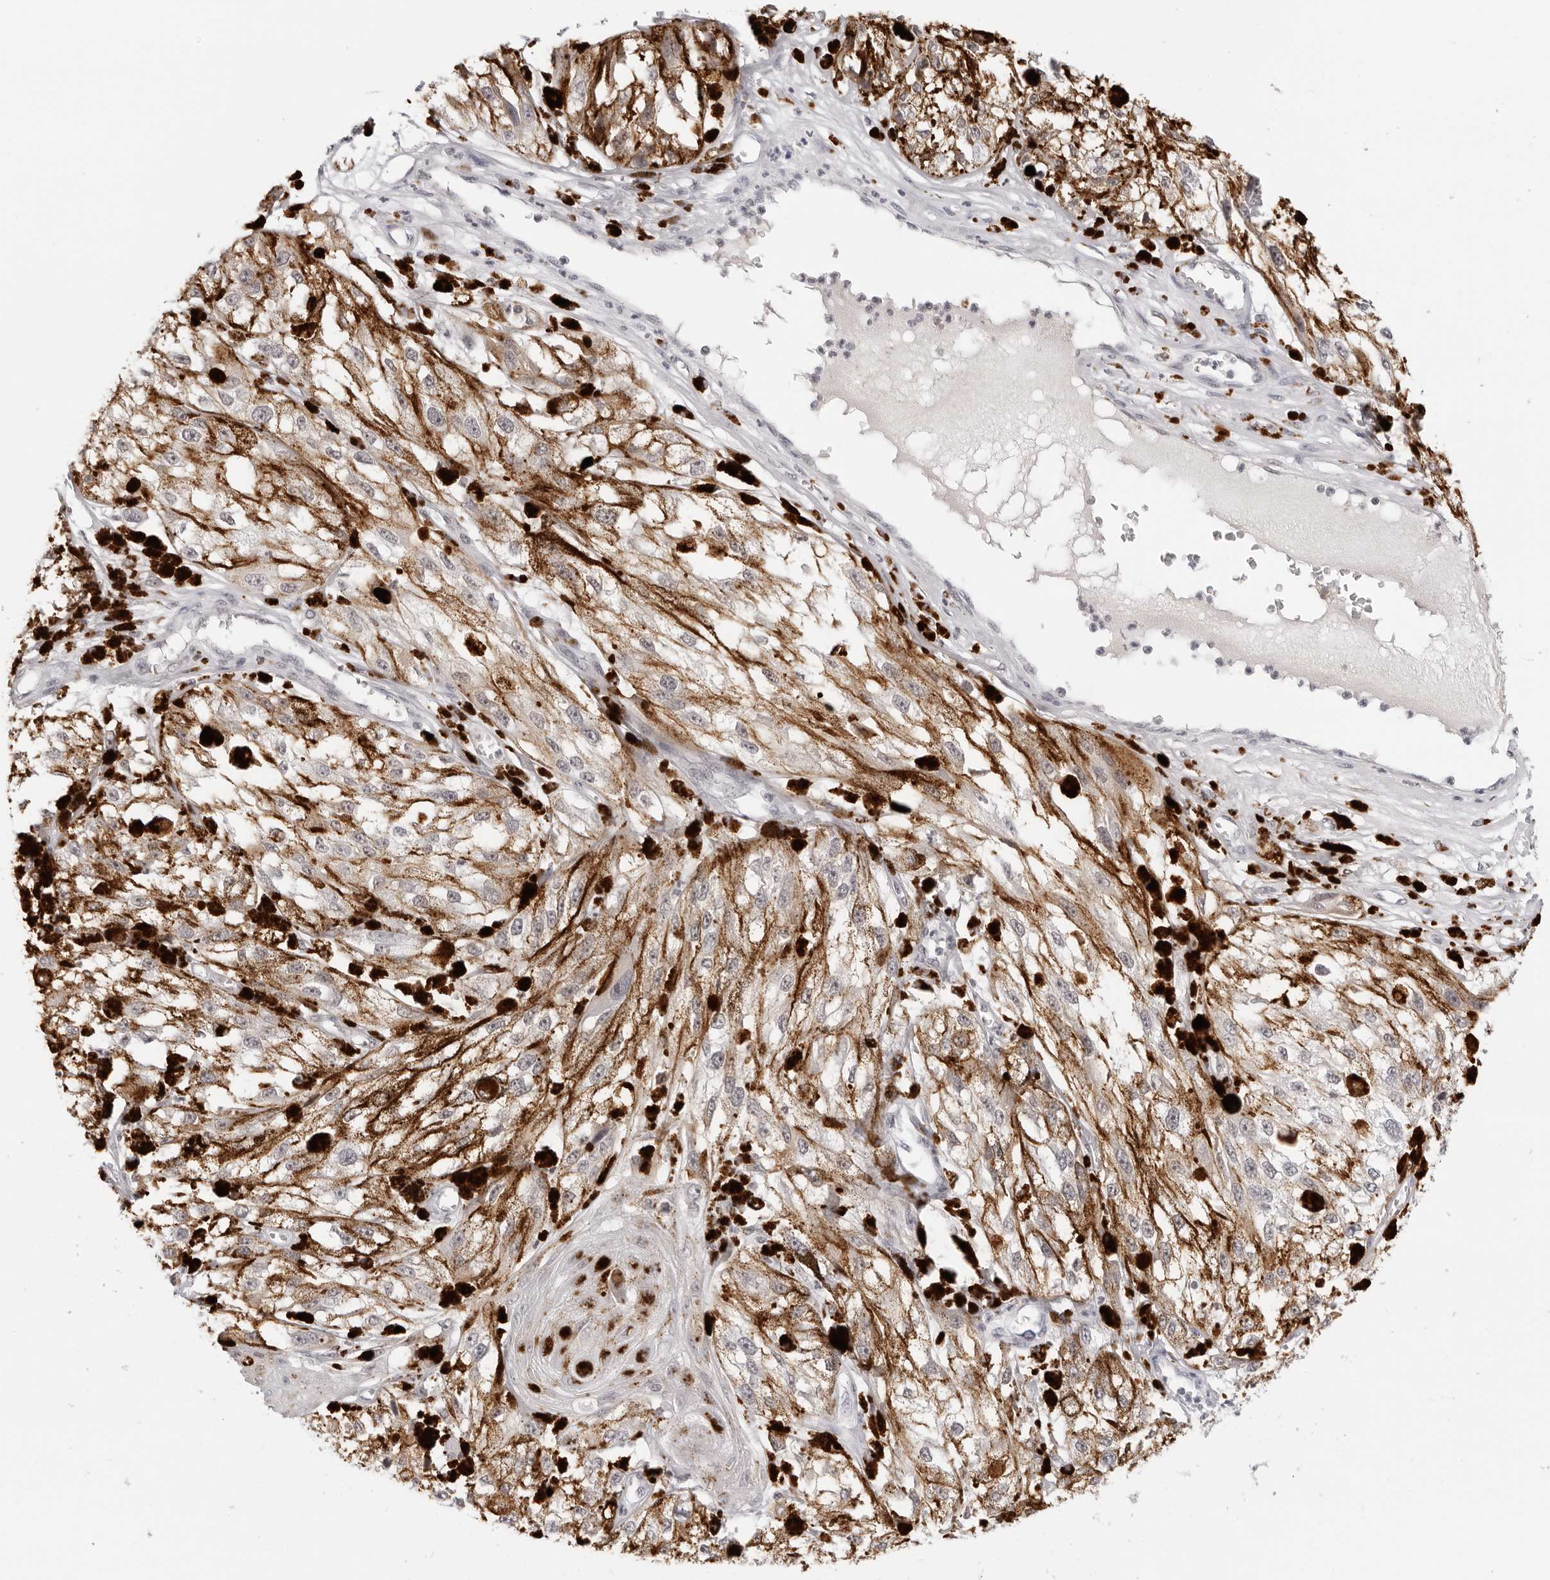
{"staining": {"intensity": "negative", "quantity": "none", "location": "none"}, "tissue": "melanoma", "cell_type": "Tumor cells", "image_type": "cancer", "snomed": [{"axis": "morphology", "description": "Malignant melanoma, NOS"}, {"axis": "topography", "description": "Skin"}], "caption": "DAB (3,3'-diaminobenzidine) immunohistochemical staining of malignant melanoma shows no significant staining in tumor cells. (Brightfield microscopy of DAB (3,3'-diaminobenzidine) IHC at high magnification).", "gene": "STRADB", "patient": {"sex": "male", "age": 88}}